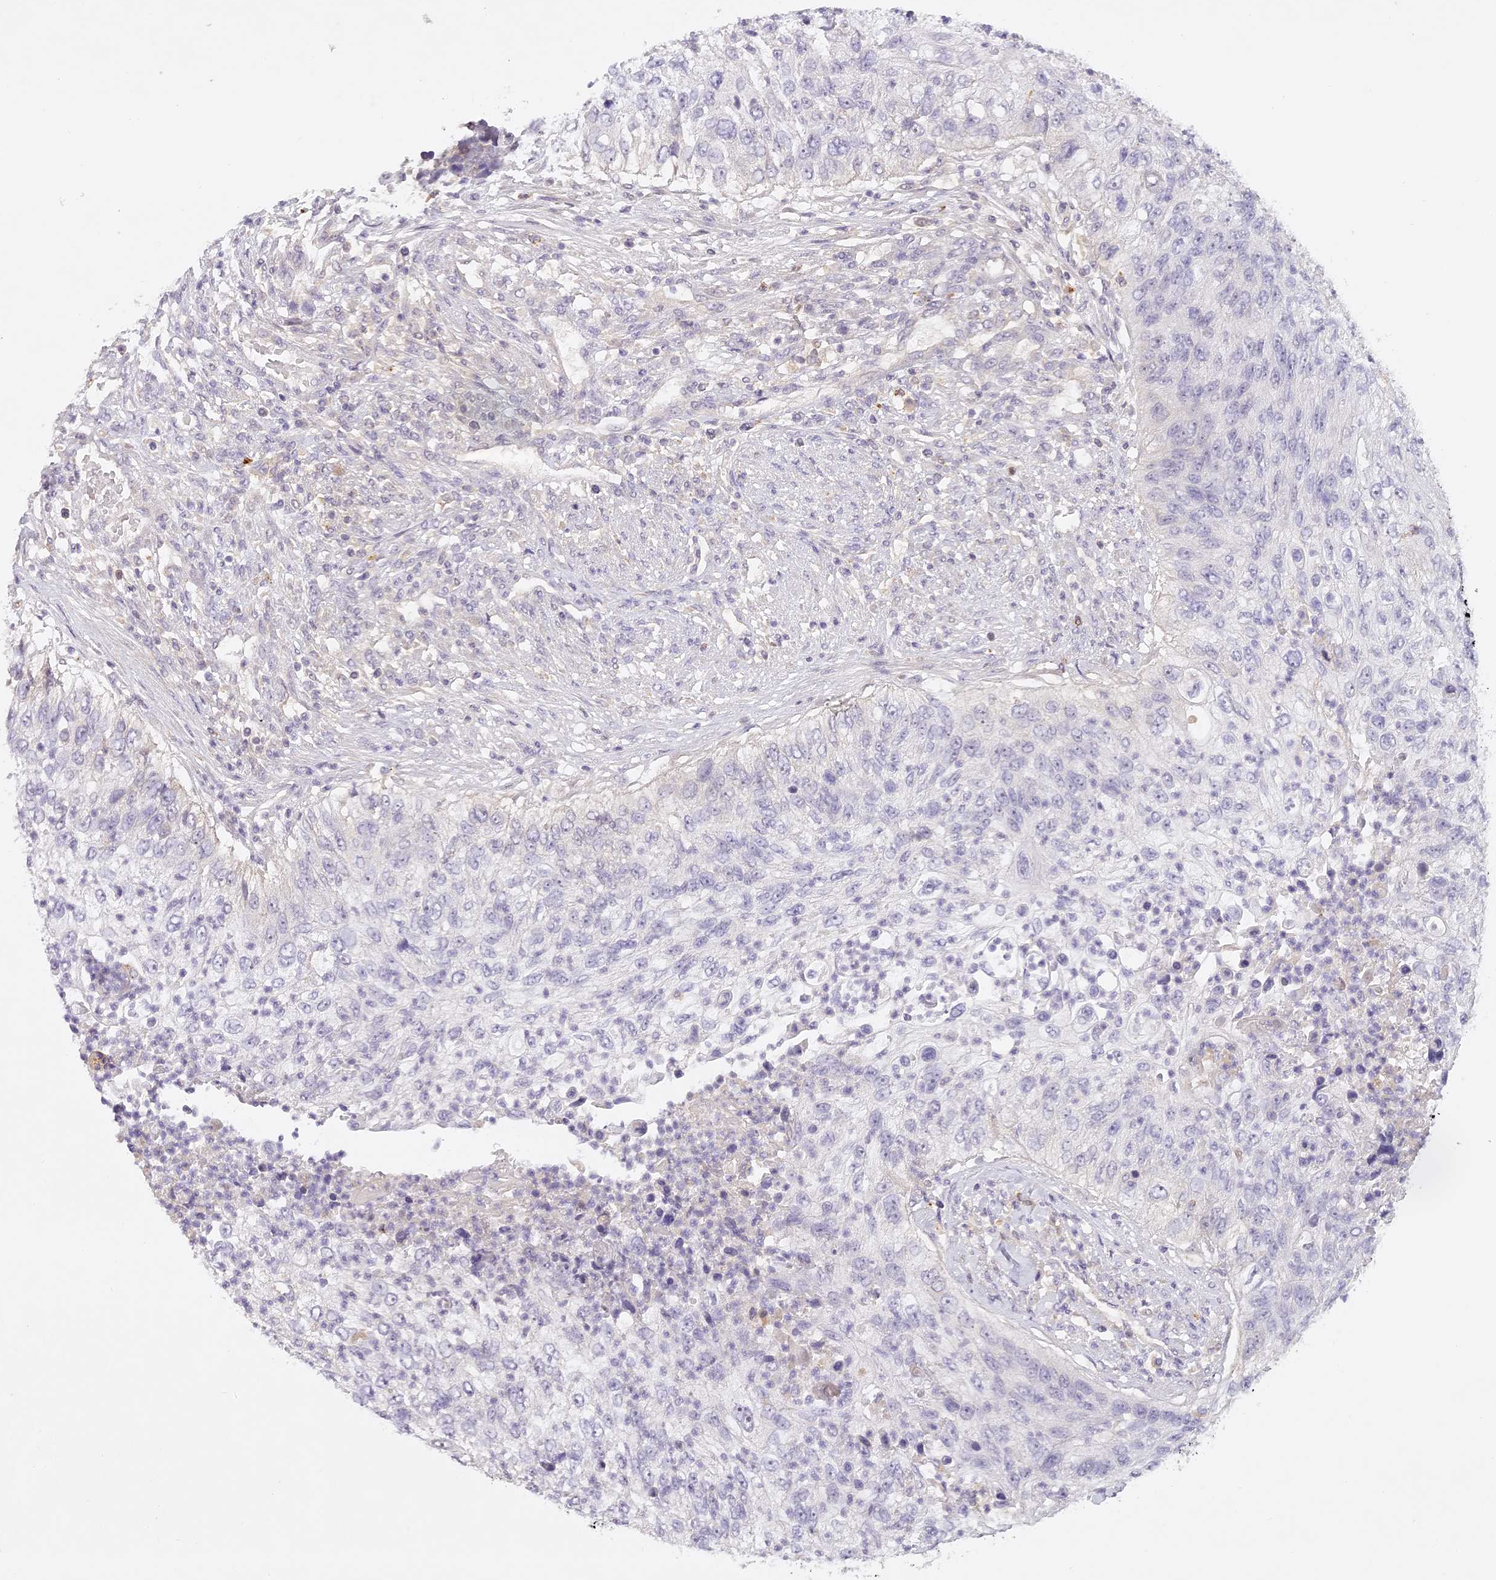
{"staining": {"intensity": "negative", "quantity": "none", "location": "none"}, "tissue": "urothelial cancer", "cell_type": "Tumor cells", "image_type": "cancer", "snomed": [{"axis": "morphology", "description": "Urothelial carcinoma, High grade"}, {"axis": "topography", "description": "Urinary bladder"}], "caption": "This micrograph is of urothelial cancer stained with immunohistochemistry (IHC) to label a protein in brown with the nuclei are counter-stained blue. There is no expression in tumor cells.", "gene": "ELL3", "patient": {"sex": "female", "age": 60}}